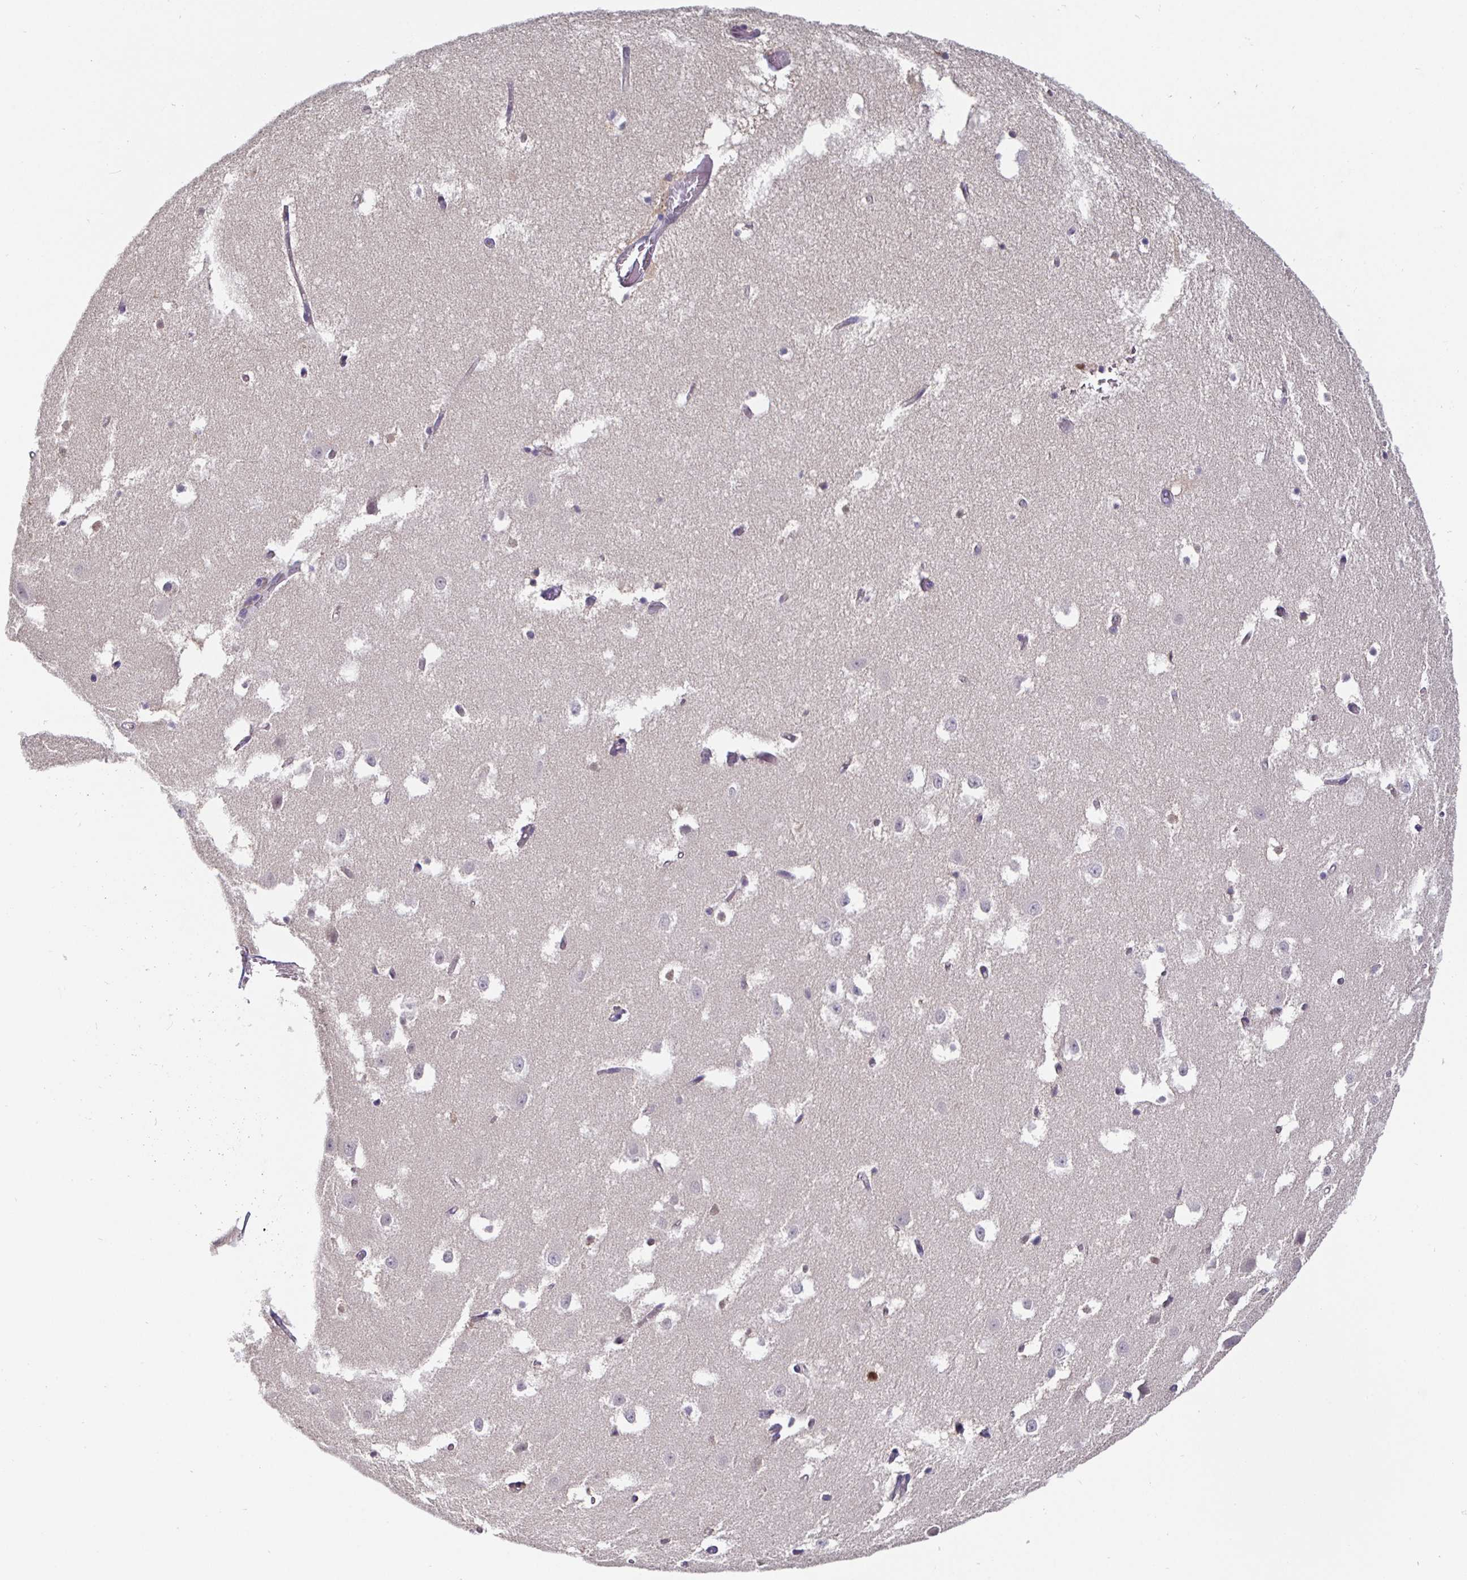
{"staining": {"intensity": "negative", "quantity": "none", "location": "none"}, "tissue": "hippocampus", "cell_type": "Glial cells", "image_type": "normal", "snomed": [{"axis": "morphology", "description": "Normal tissue, NOS"}, {"axis": "topography", "description": "Hippocampus"}], "caption": "Immunohistochemistry (IHC) histopathology image of normal hippocampus: human hippocampus stained with DAB (3,3'-diaminobenzidine) exhibits no significant protein expression in glial cells.", "gene": "SATB1", "patient": {"sex": "female", "age": 52}}